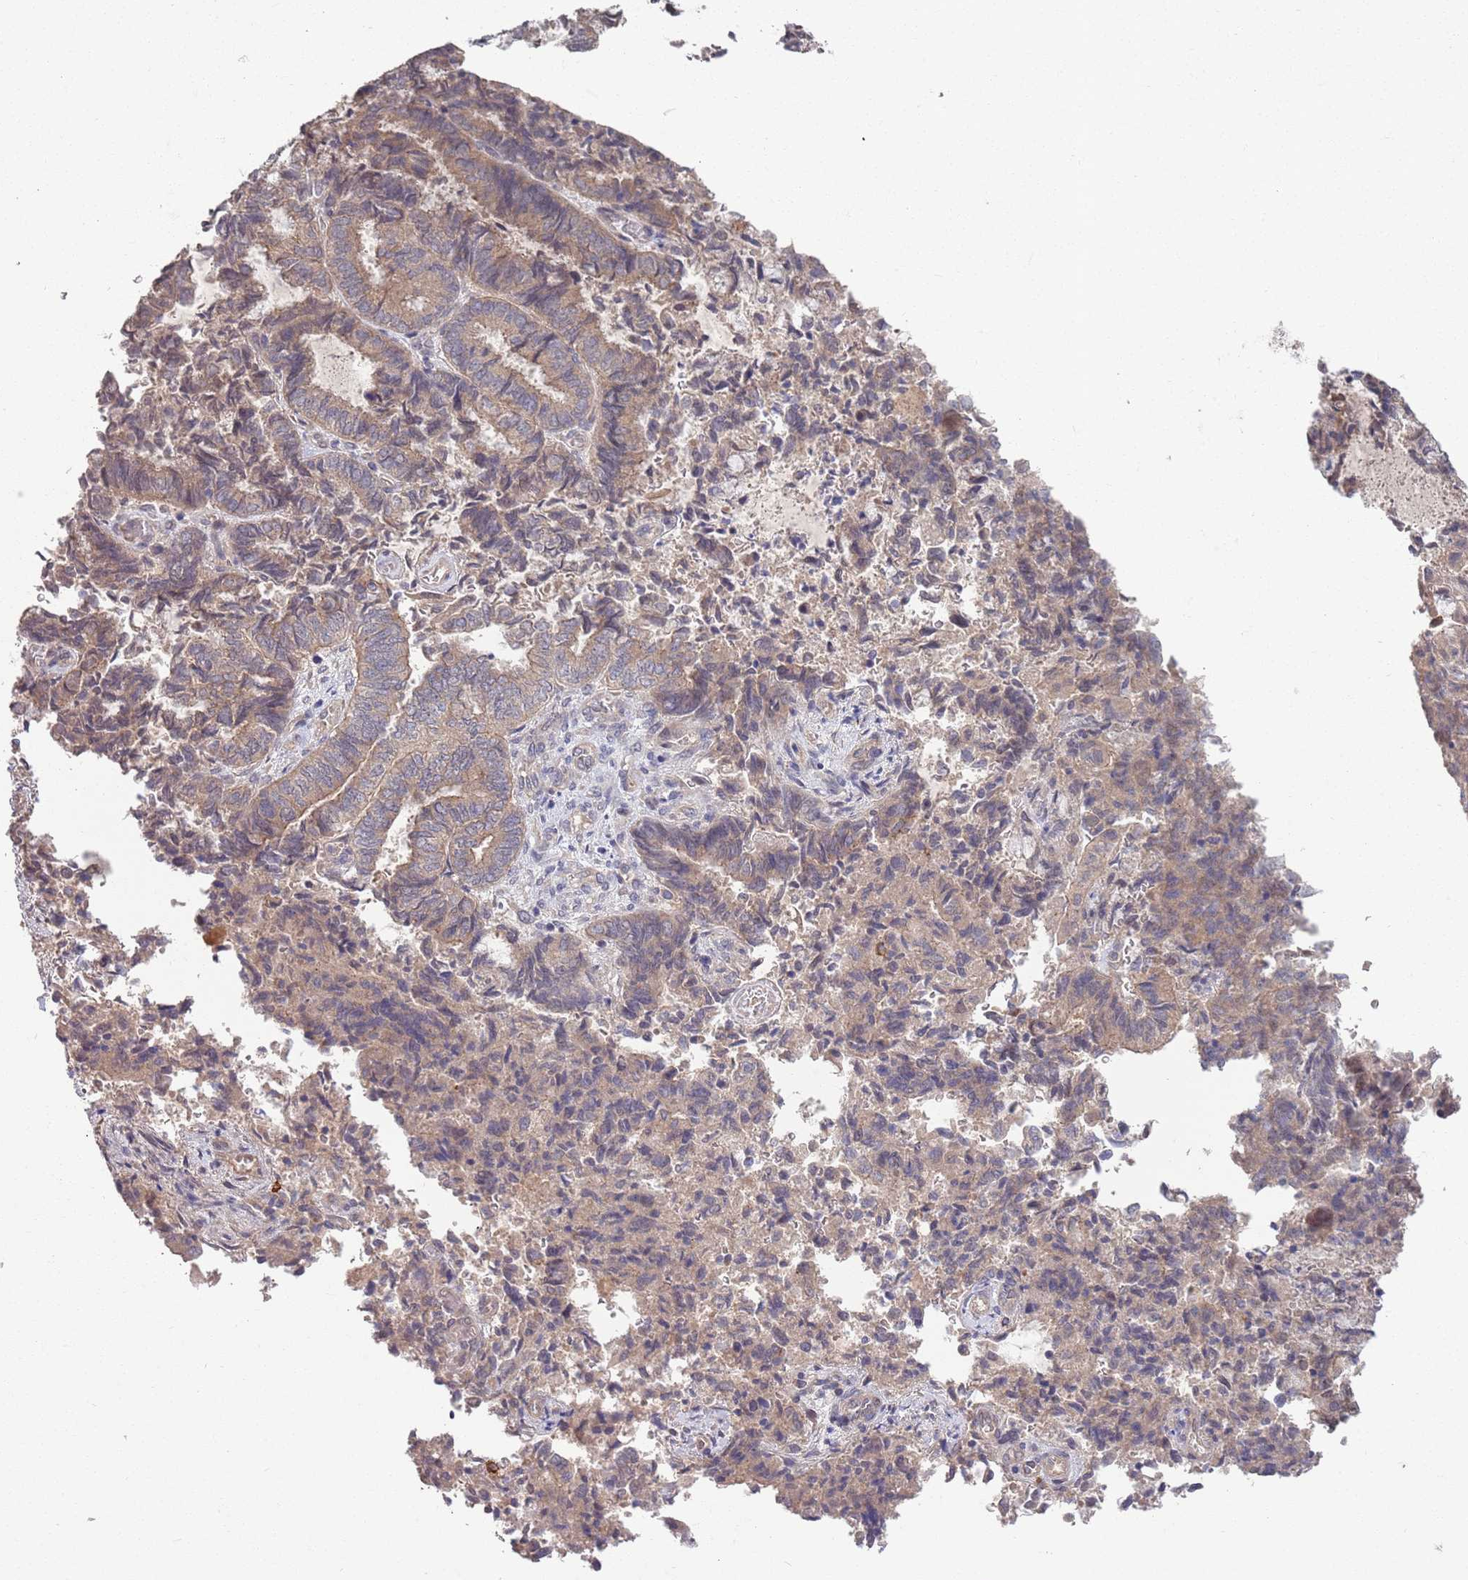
{"staining": {"intensity": "weak", "quantity": ">75%", "location": "cytoplasmic/membranous"}, "tissue": "endometrial cancer", "cell_type": "Tumor cells", "image_type": "cancer", "snomed": [{"axis": "morphology", "description": "Adenocarcinoma, NOS"}, {"axis": "topography", "description": "Endometrium"}], "caption": "Protein staining demonstrates weak cytoplasmic/membranous staining in approximately >75% of tumor cells in endometrial cancer.", "gene": "MARVELD2", "patient": {"sex": "female", "age": 80}}